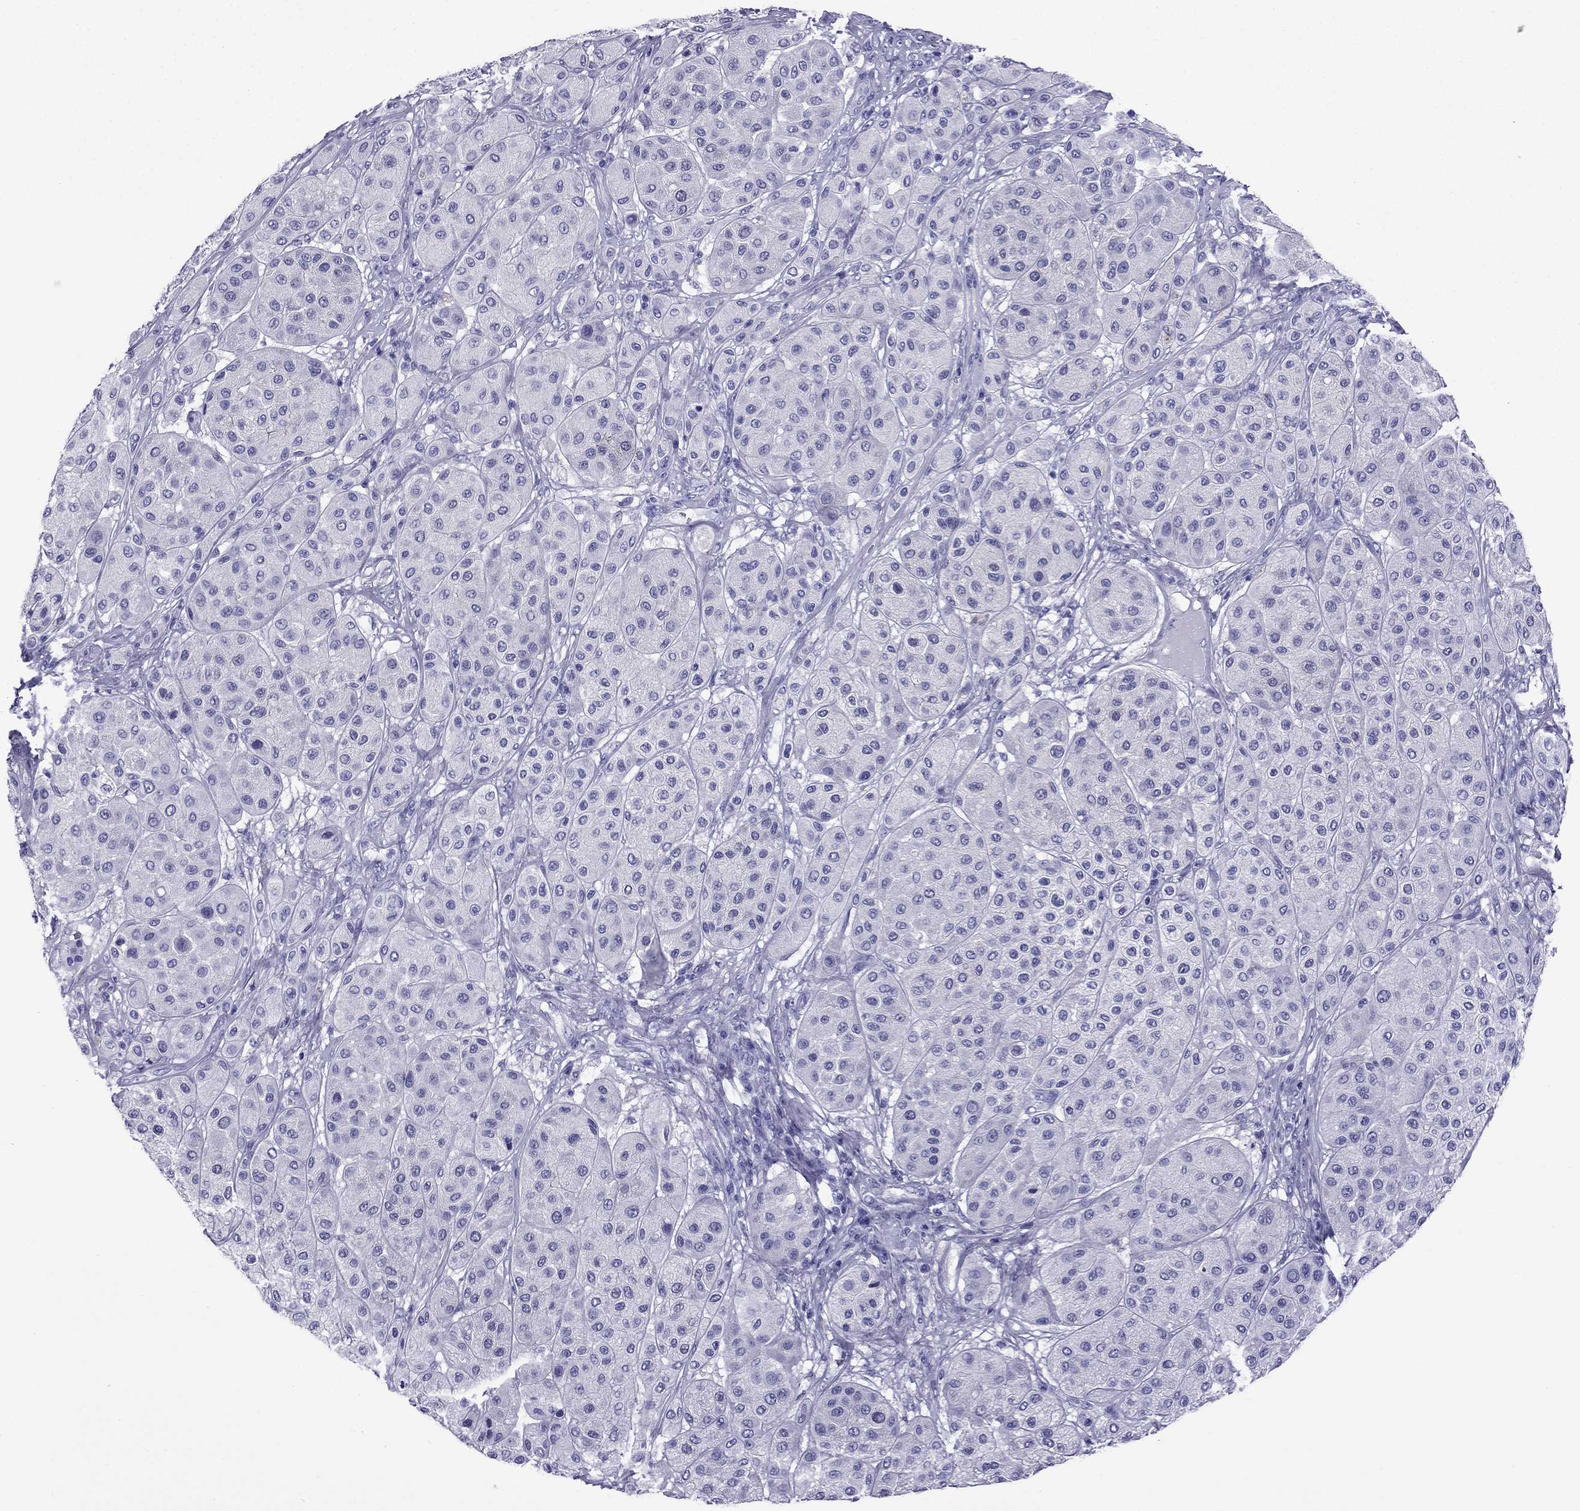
{"staining": {"intensity": "negative", "quantity": "none", "location": "none"}, "tissue": "melanoma", "cell_type": "Tumor cells", "image_type": "cancer", "snomed": [{"axis": "morphology", "description": "Malignant melanoma, Metastatic site"}, {"axis": "topography", "description": "Smooth muscle"}], "caption": "Micrograph shows no protein expression in tumor cells of melanoma tissue.", "gene": "ARR3", "patient": {"sex": "male", "age": 41}}